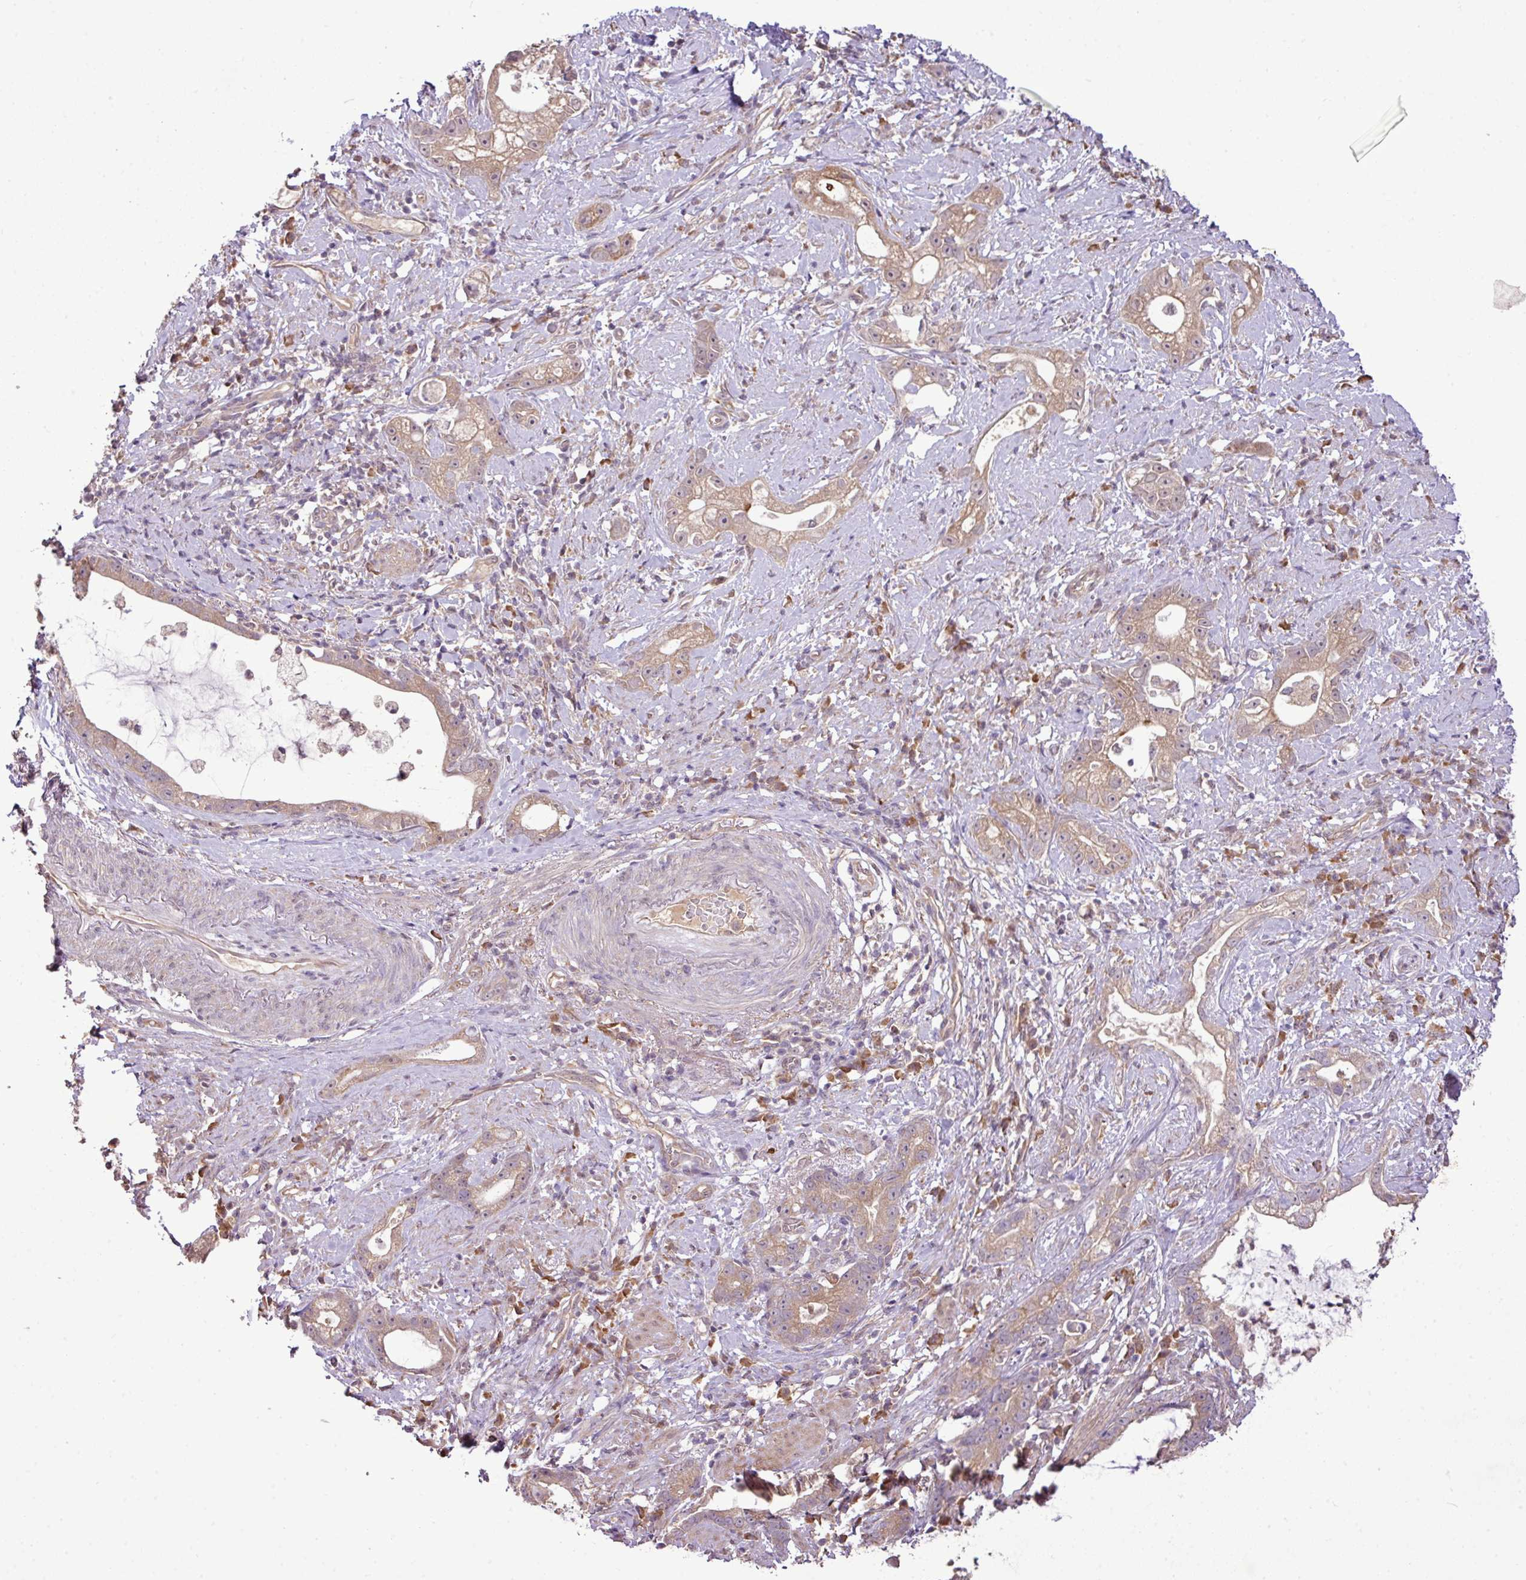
{"staining": {"intensity": "moderate", "quantity": ">75%", "location": "cytoplasmic/membranous"}, "tissue": "stomach cancer", "cell_type": "Tumor cells", "image_type": "cancer", "snomed": [{"axis": "morphology", "description": "Adenocarcinoma, NOS"}, {"axis": "topography", "description": "Stomach"}], "caption": "The immunohistochemical stain labels moderate cytoplasmic/membranous positivity in tumor cells of stomach adenocarcinoma tissue. The protein is shown in brown color, while the nuclei are stained blue.", "gene": "DNAAF4", "patient": {"sex": "male", "age": 55}}